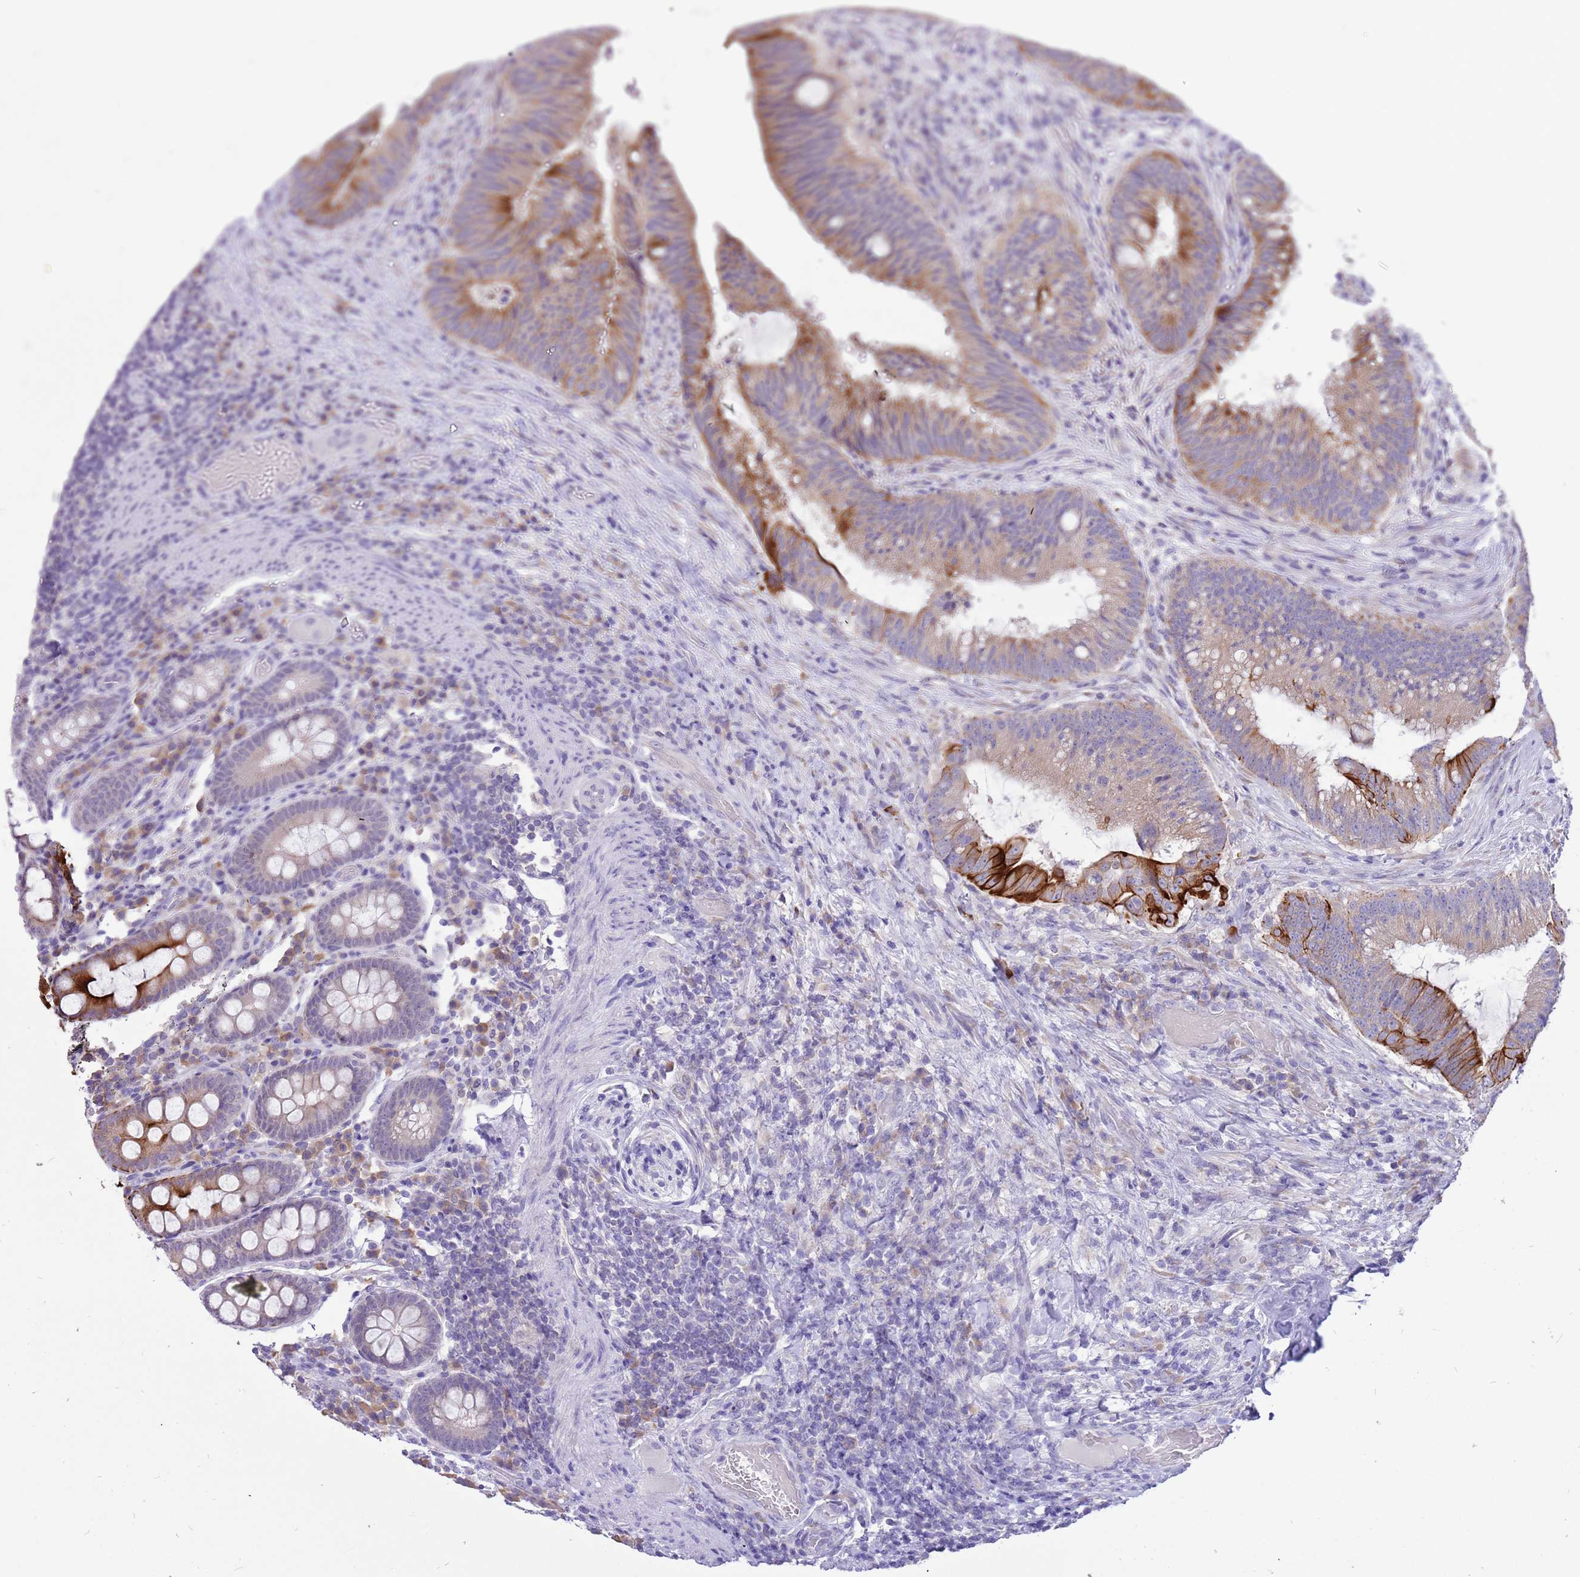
{"staining": {"intensity": "strong", "quantity": "<25%", "location": "cytoplasmic/membranous"}, "tissue": "colorectal cancer", "cell_type": "Tumor cells", "image_type": "cancer", "snomed": [{"axis": "morphology", "description": "Adenocarcinoma, NOS"}, {"axis": "topography", "description": "Colon"}], "caption": "Immunohistochemical staining of colorectal cancer reveals medium levels of strong cytoplasmic/membranous protein positivity in approximately <25% of tumor cells.", "gene": "R3HDM4", "patient": {"sex": "female", "age": 43}}